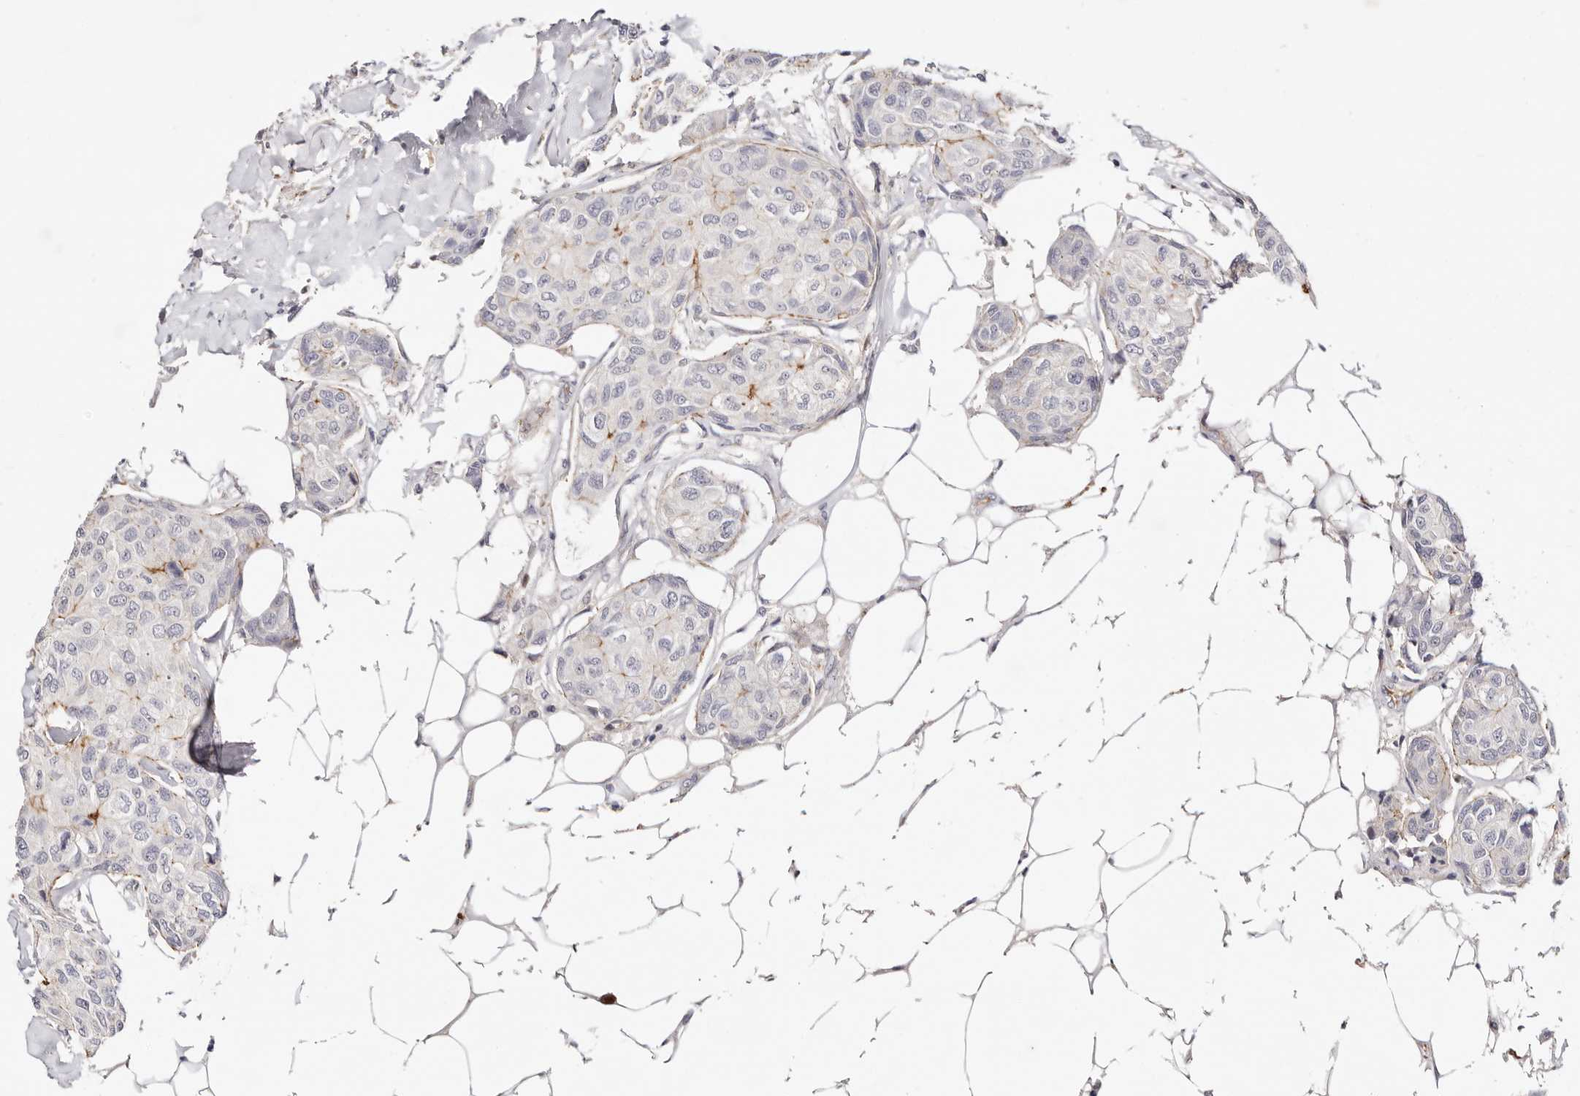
{"staining": {"intensity": "moderate", "quantity": "<25%", "location": "cytoplasmic/membranous"}, "tissue": "breast cancer", "cell_type": "Tumor cells", "image_type": "cancer", "snomed": [{"axis": "morphology", "description": "Duct carcinoma"}, {"axis": "topography", "description": "Breast"}], "caption": "Immunohistochemistry histopathology image of breast infiltrating ductal carcinoma stained for a protein (brown), which exhibits low levels of moderate cytoplasmic/membranous positivity in approximately <25% of tumor cells.", "gene": "SLC35B2", "patient": {"sex": "female", "age": 80}}